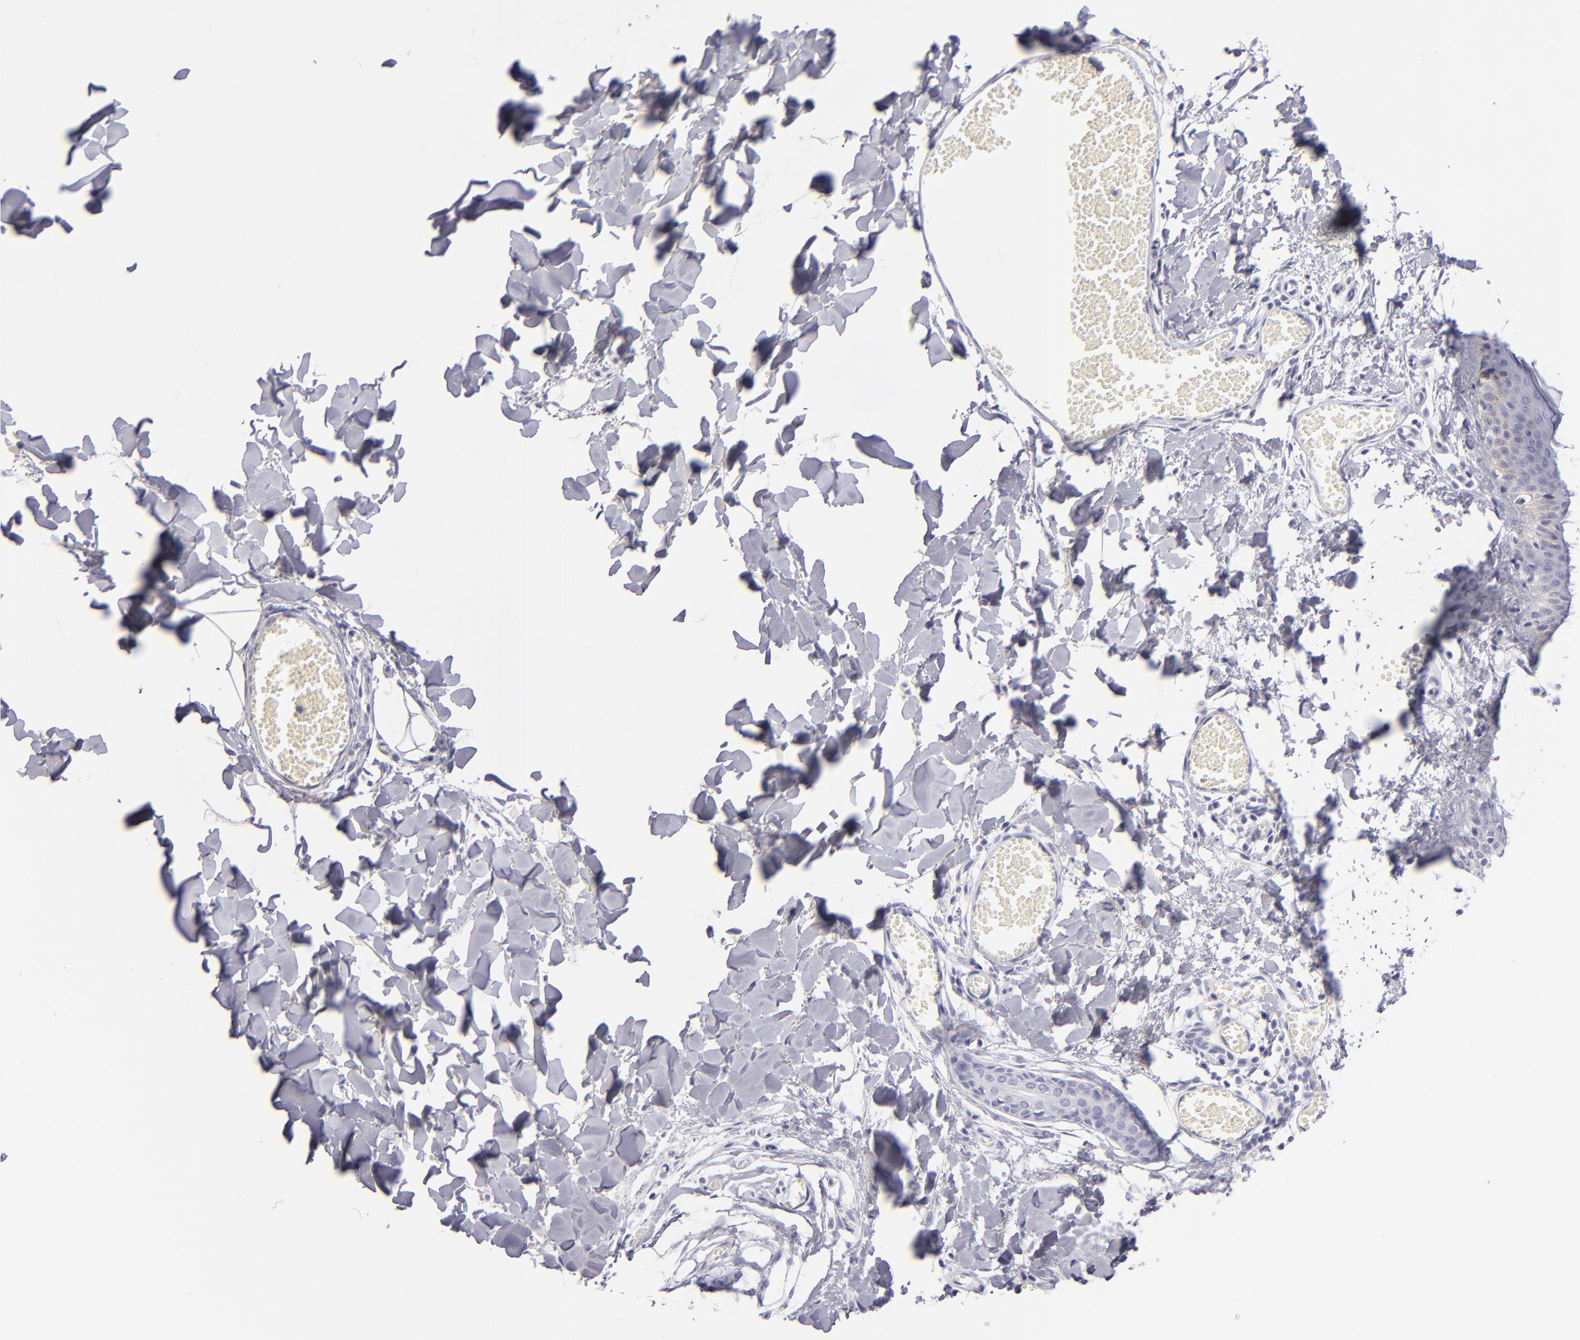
{"staining": {"intensity": "negative", "quantity": "none", "location": "none"}, "tissue": "skin", "cell_type": "Fibroblasts", "image_type": "normal", "snomed": [{"axis": "morphology", "description": "Normal tissue, NOS"}, {"axis": "morphology", "description": "Sarcoma, NOS"}, {"axis": "topography", "description": "Skin"}, {"axis": "topography", "description": "Soft tissue"}], "caption": "DAB (3,3'-diaminobenzidine) immunohistochemical staining of benign skin shows no significant expression in fibroblasts. The staining was performed using DAB (3,3'-diaminobenzidine) to visualize the protein expression in brown, while the nuclei were stained in blue with hematoxylin (Magnification: 20x).", "gene": "PVALB", "patient": {"sex": "female", "age": 51}}